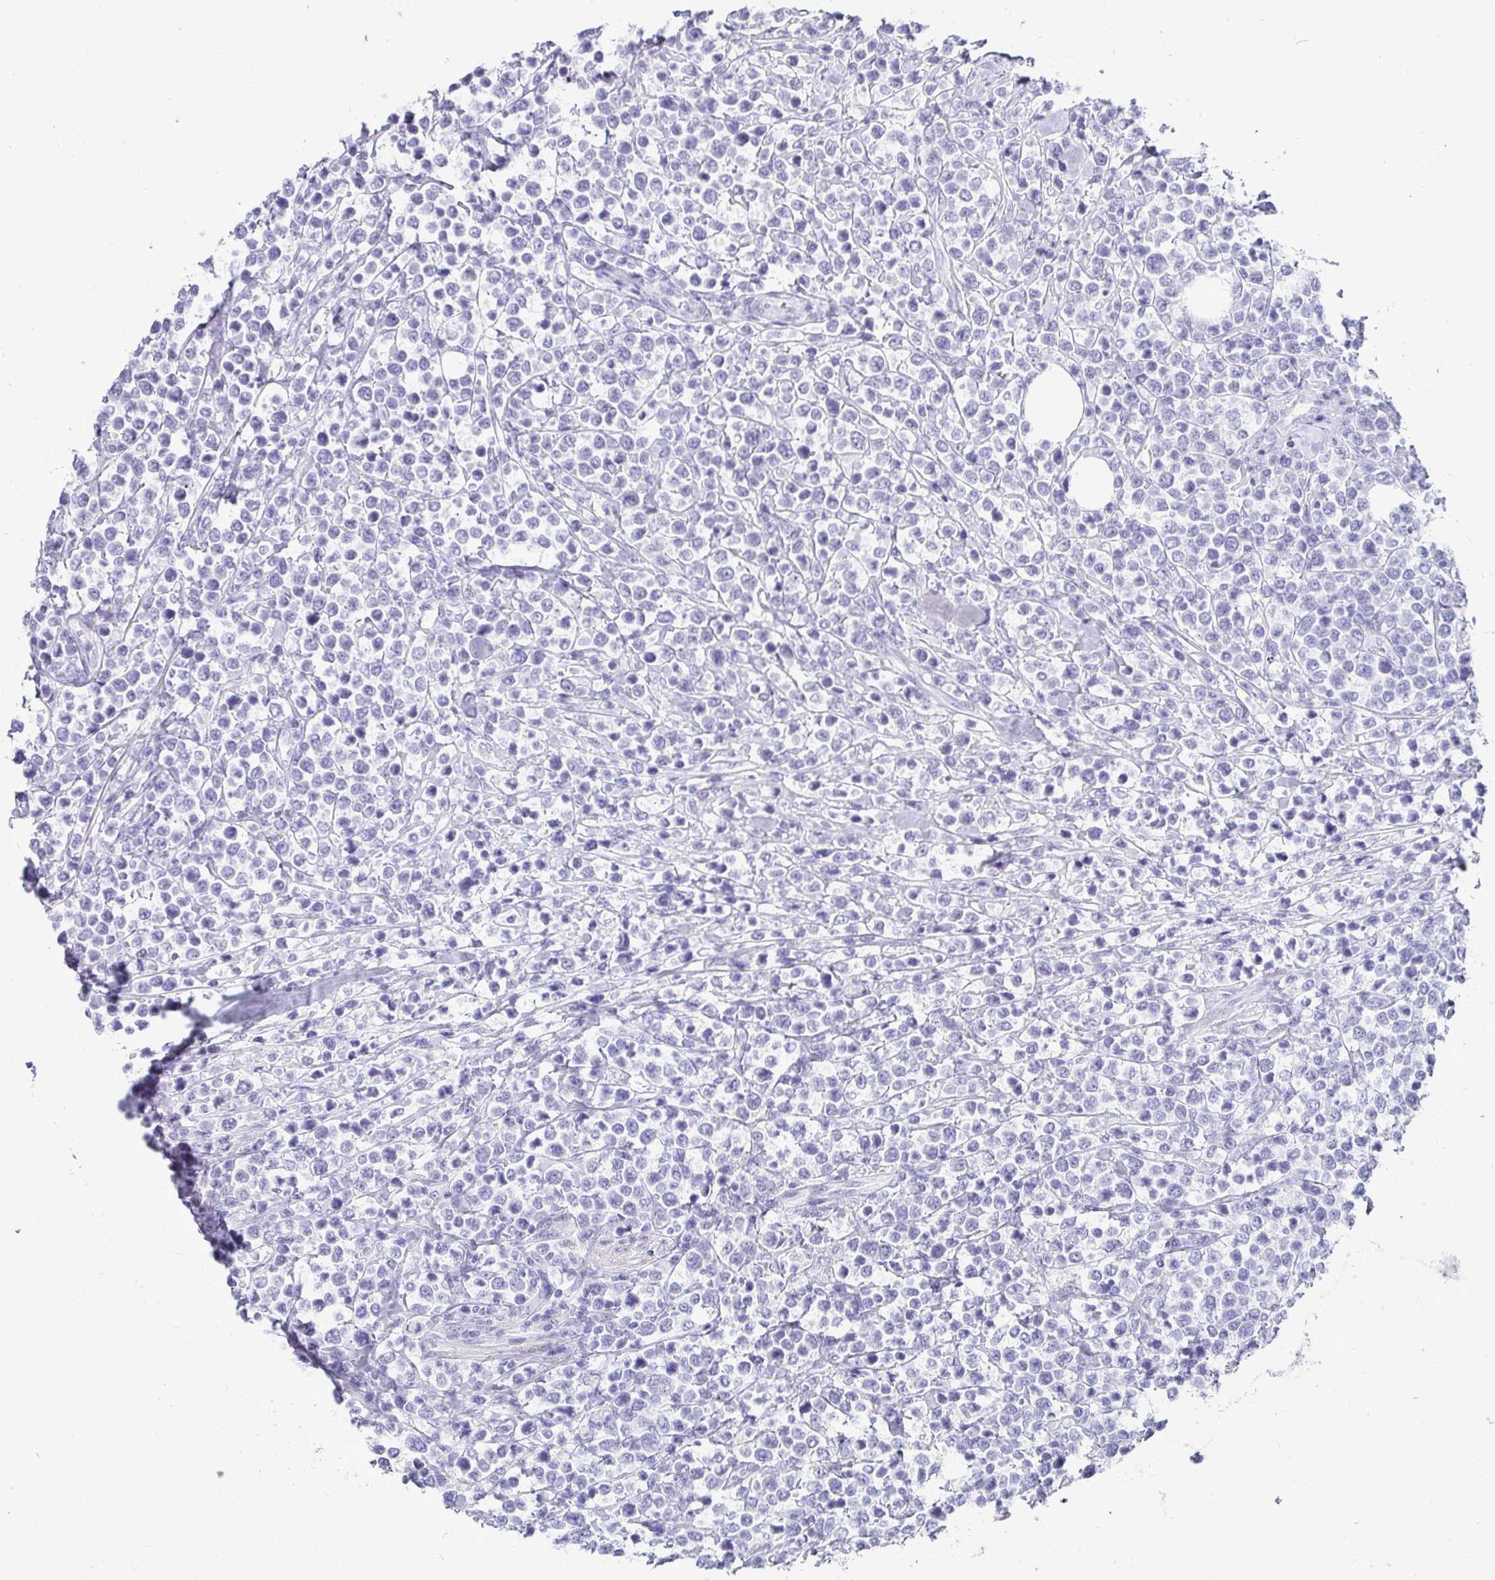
{"staining": {"intensity": "negative", "quantity": "none", "location": "none"}, "tissue": "lymphoma", "cell_type": "Tumor cells", "image_type": "cancer", "snomed": [{"axis": "morphology", "description": "Malignant lymphoma, non-Hodgkin's type, Low grade"}, {"axis": "topography", "description": "Lymph node"}], "caption": "The micrograph shows no significant staining in tumor cells of lymphoma.", "gene": "HSPB6", "patient": {"sex": "male", "age": 60}}